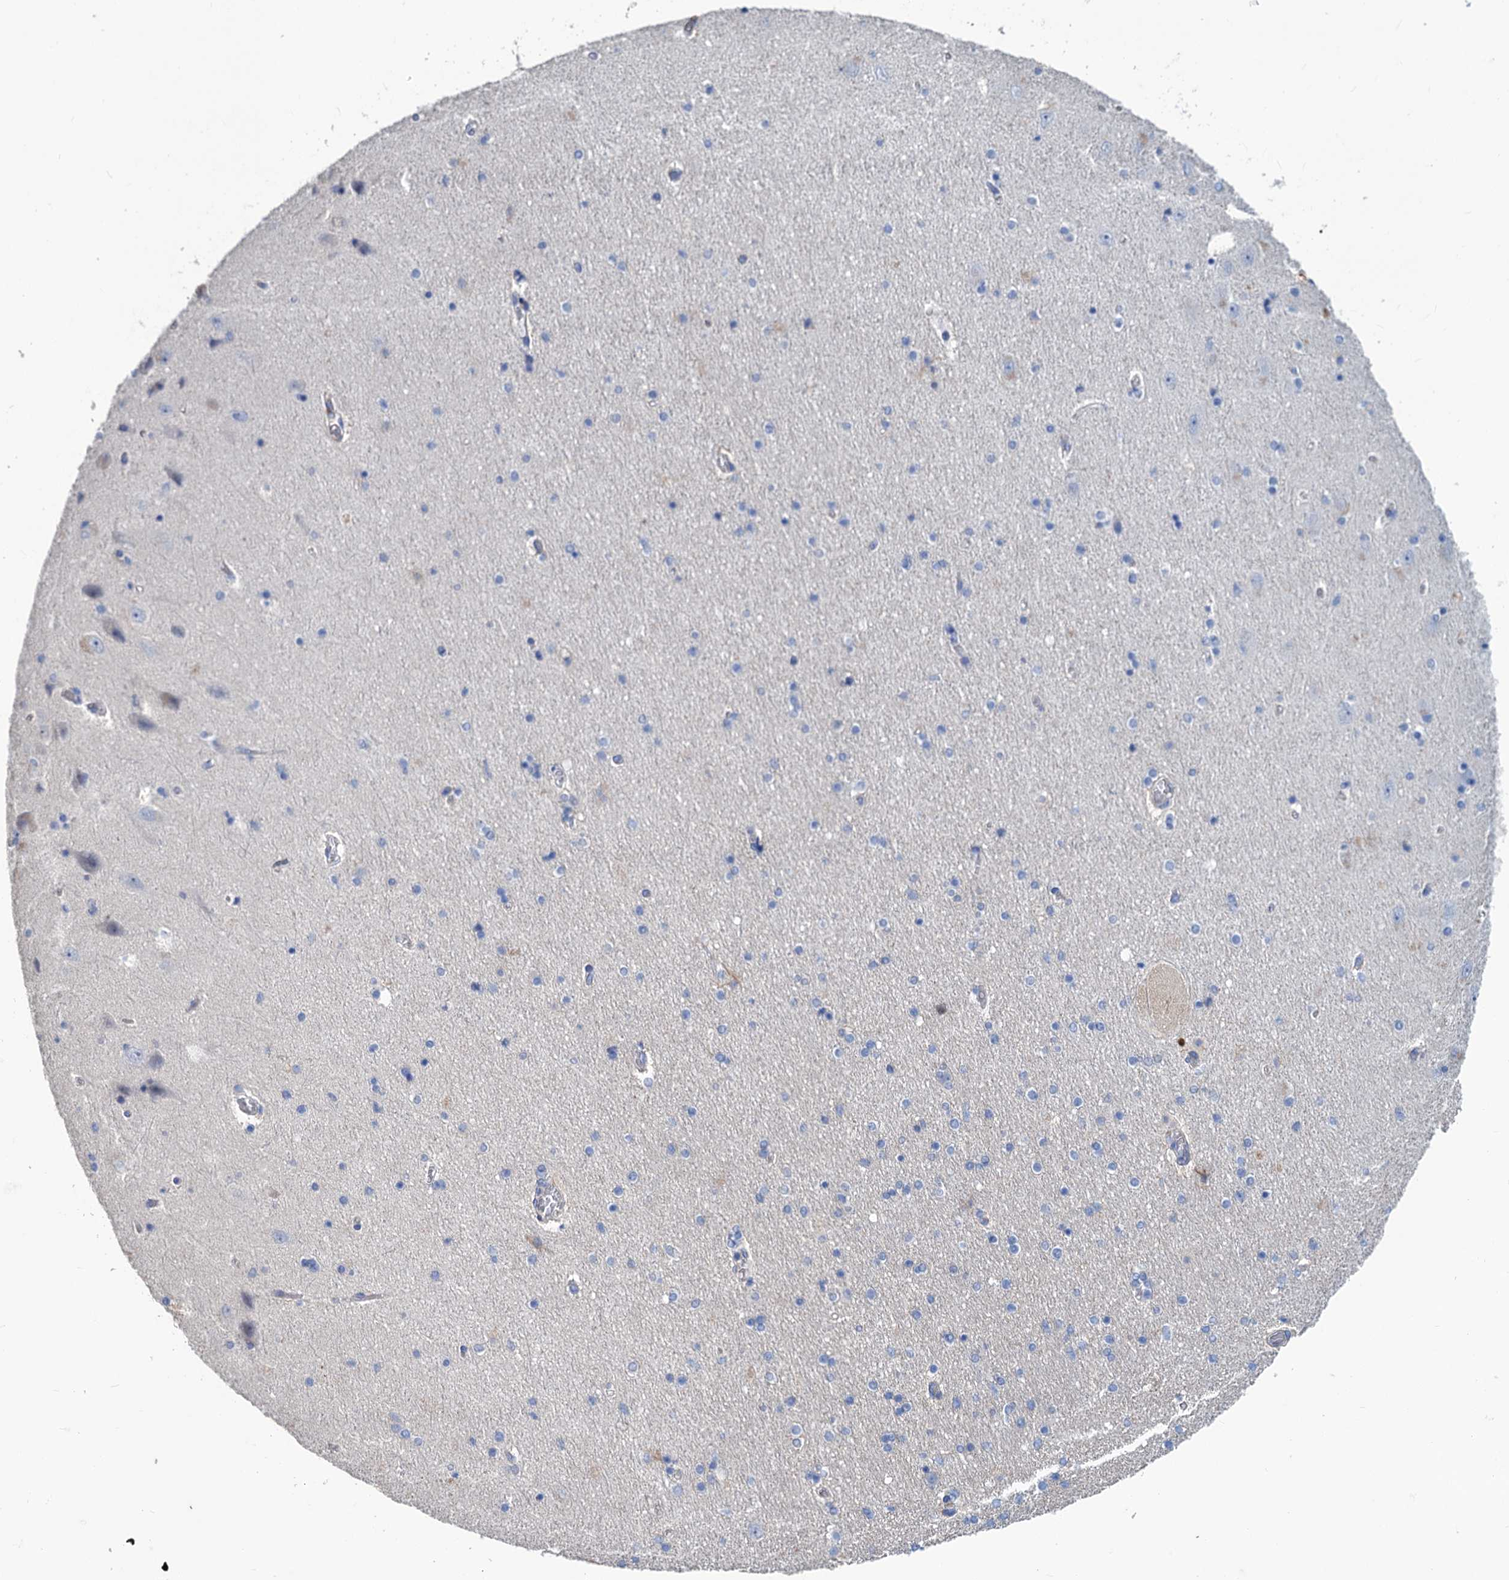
{"staining": {"intensity": "negative", "quantity": "none", "location": "none"}, "tissue": "hippocampus", "cell_type": "Glial cells", "image_type": "normal", "snomed": [{"axis": "morphology", "description": "Normal tissue, NOS"}, {"axis": "topography", "description": "Hippocampus"}], "caption": "An image of hippocampus stained for a protein displays no brown staining in glial cells. (Stains: DAB (3,3'-diaminobenzidine) immunohistochemistry with hematoxylin counter stain, Microscopy: brightfield microscopy at high magnification).", "gene": "SMCO3", "patient": {"sex": "female", "age": 54}}